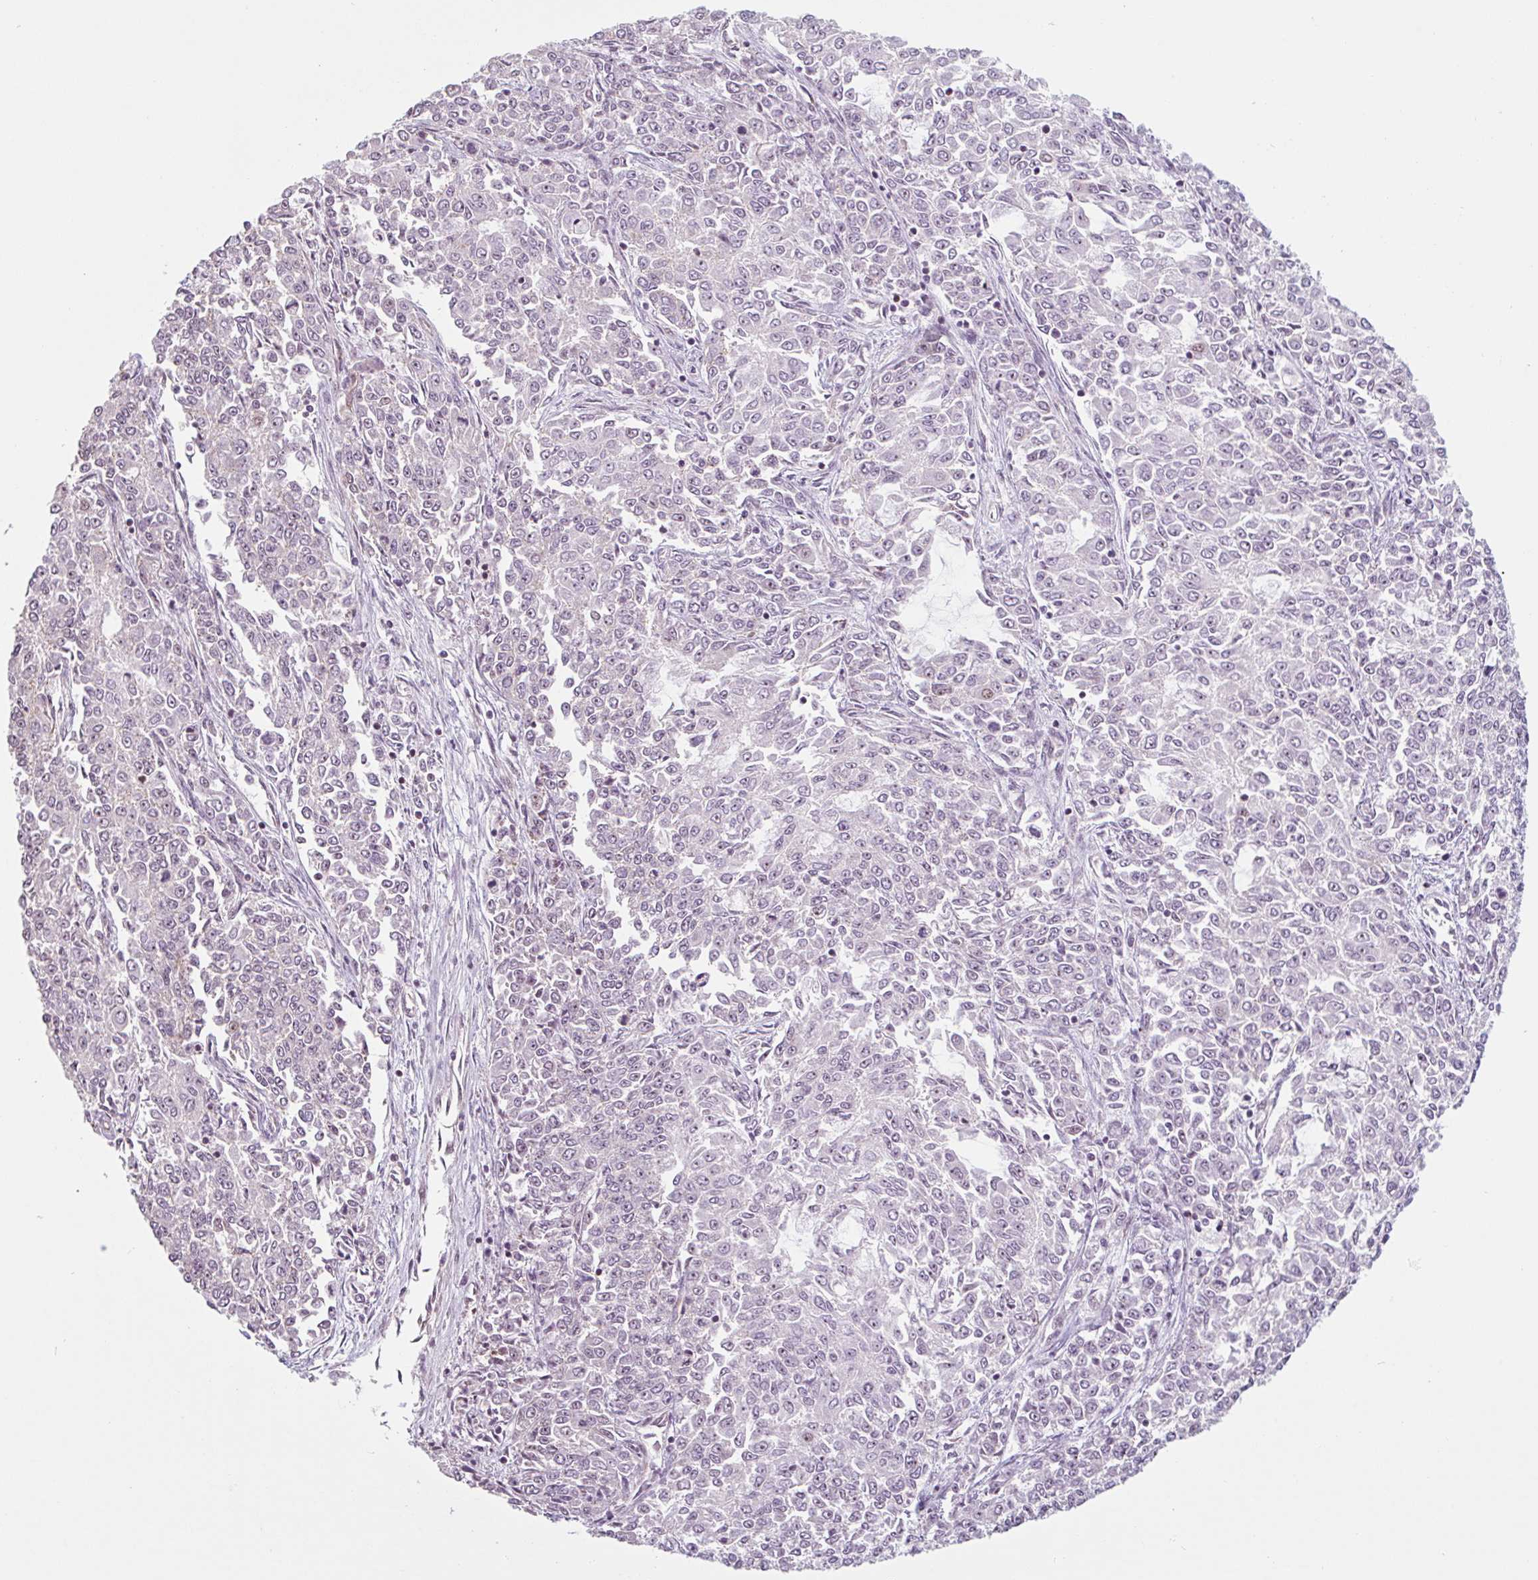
{"staining": {"intensity": "negative", "quantity": "none", "location": "none"}, "tissue": "endometrial cancer", "cell_type": "Tumor cells", "image_type": "cancer", "snomed": [{"axis": "morphology", "description": "Adenocarcinoma, NOS"}, {"axis": "topography", "description": "Endometrium"}], "caption": "Endometrial adenocarcinoma was stained to show a protein in brown. There is no significant staining in tumor cells.", "gene": "ZNF689", "patient": {"sex": "female", "age": 50}}